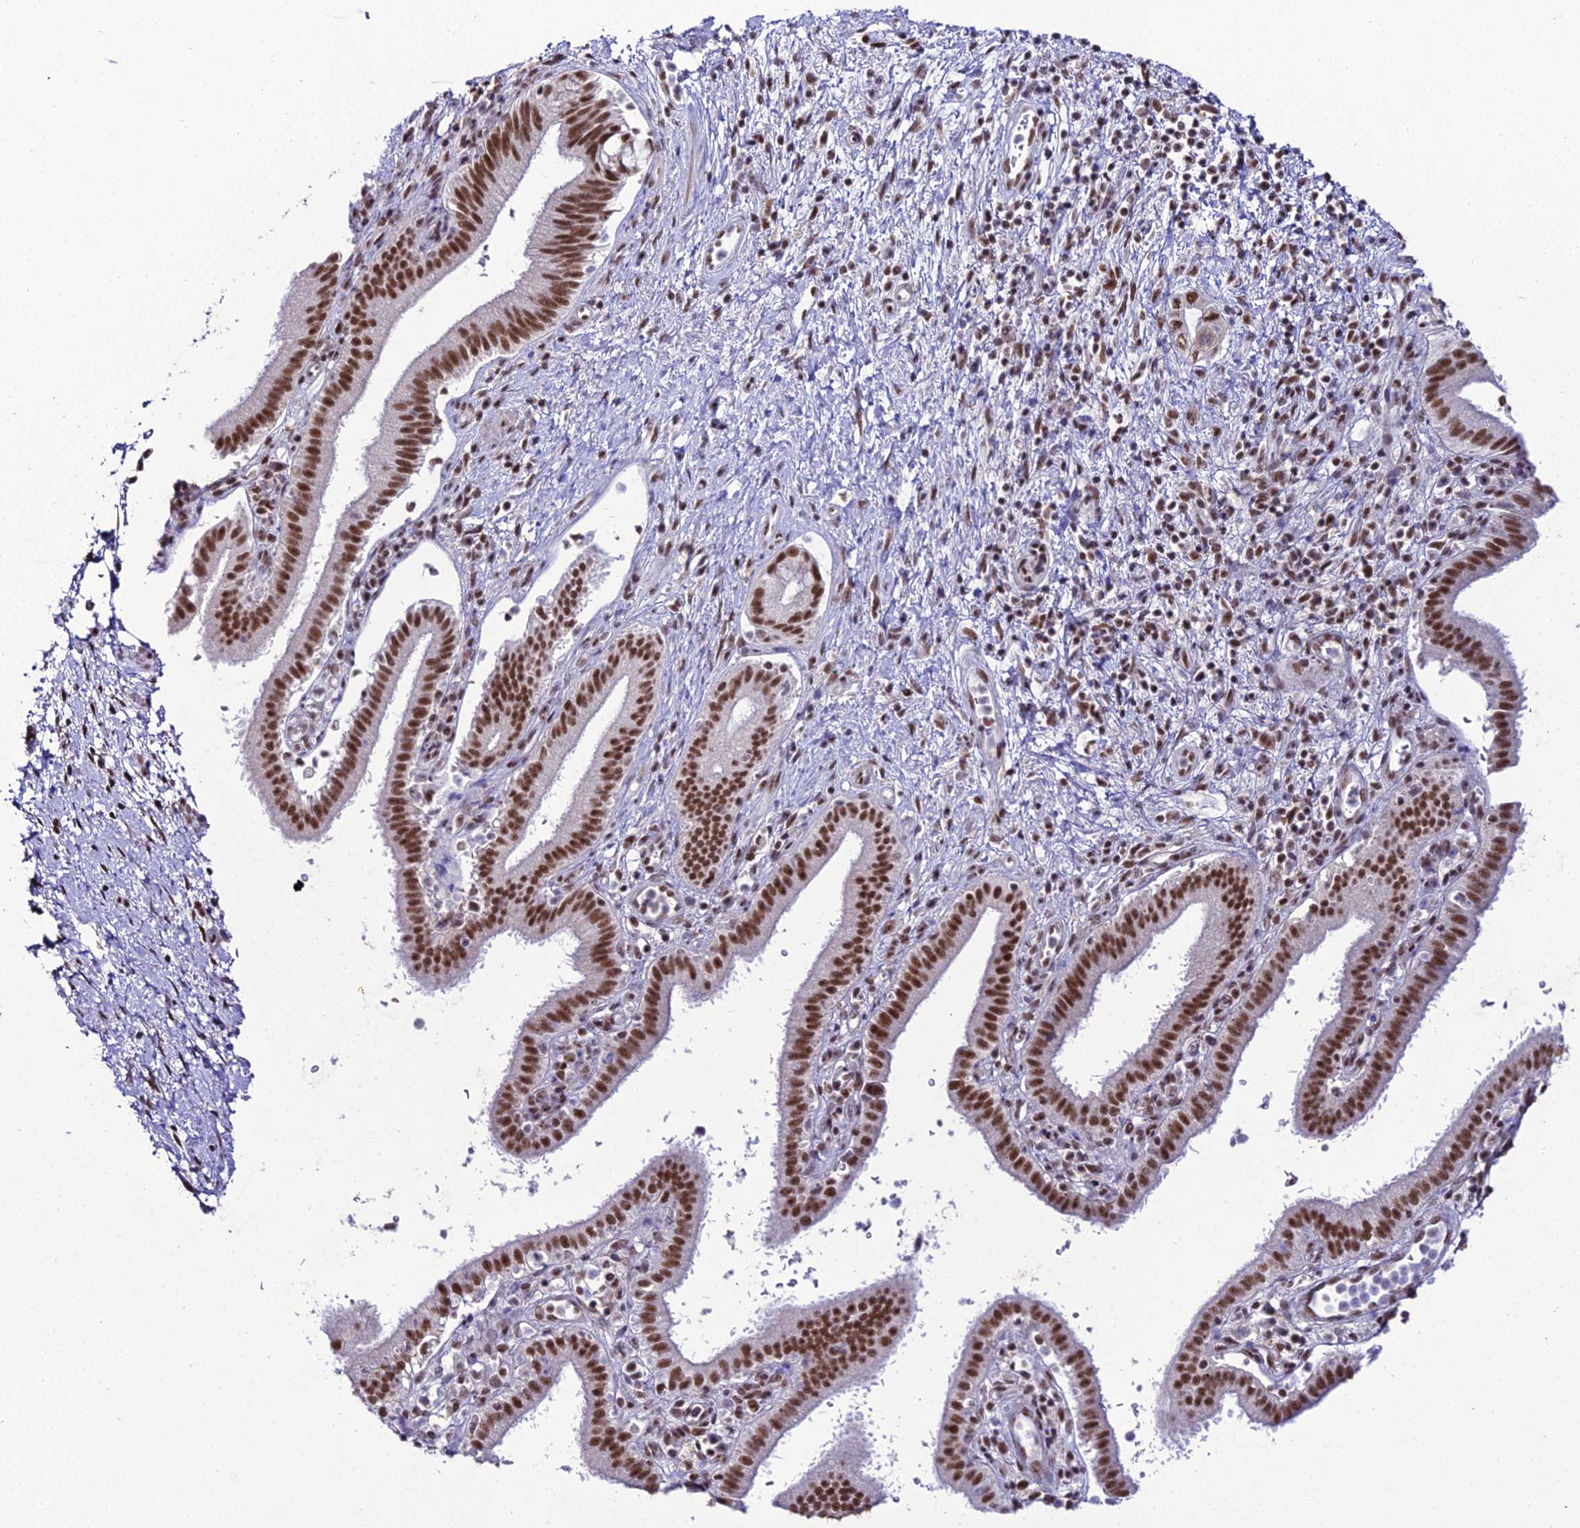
{"staining": {"intensity": "strong", "quantity": ">75%", "location": "nuclear"}, "tissue": "pancreatic cancer", "cell_type": "Tumor cells", "image_type": "cancer", "snomed": [{"axis": "morphology", "description": "Adenocarcinoma, NOS"}, {"axis": "topography", "description": "Pancreas"}], "caption": "Immunohistochemical staining of adenocarcinoma (pancreatic) exhibits high levels of strong nuclear protein positivity in approximately >75% of tumor cells.", "gene": "RBM12", "patient": {"sex": "female", "age": 73}}